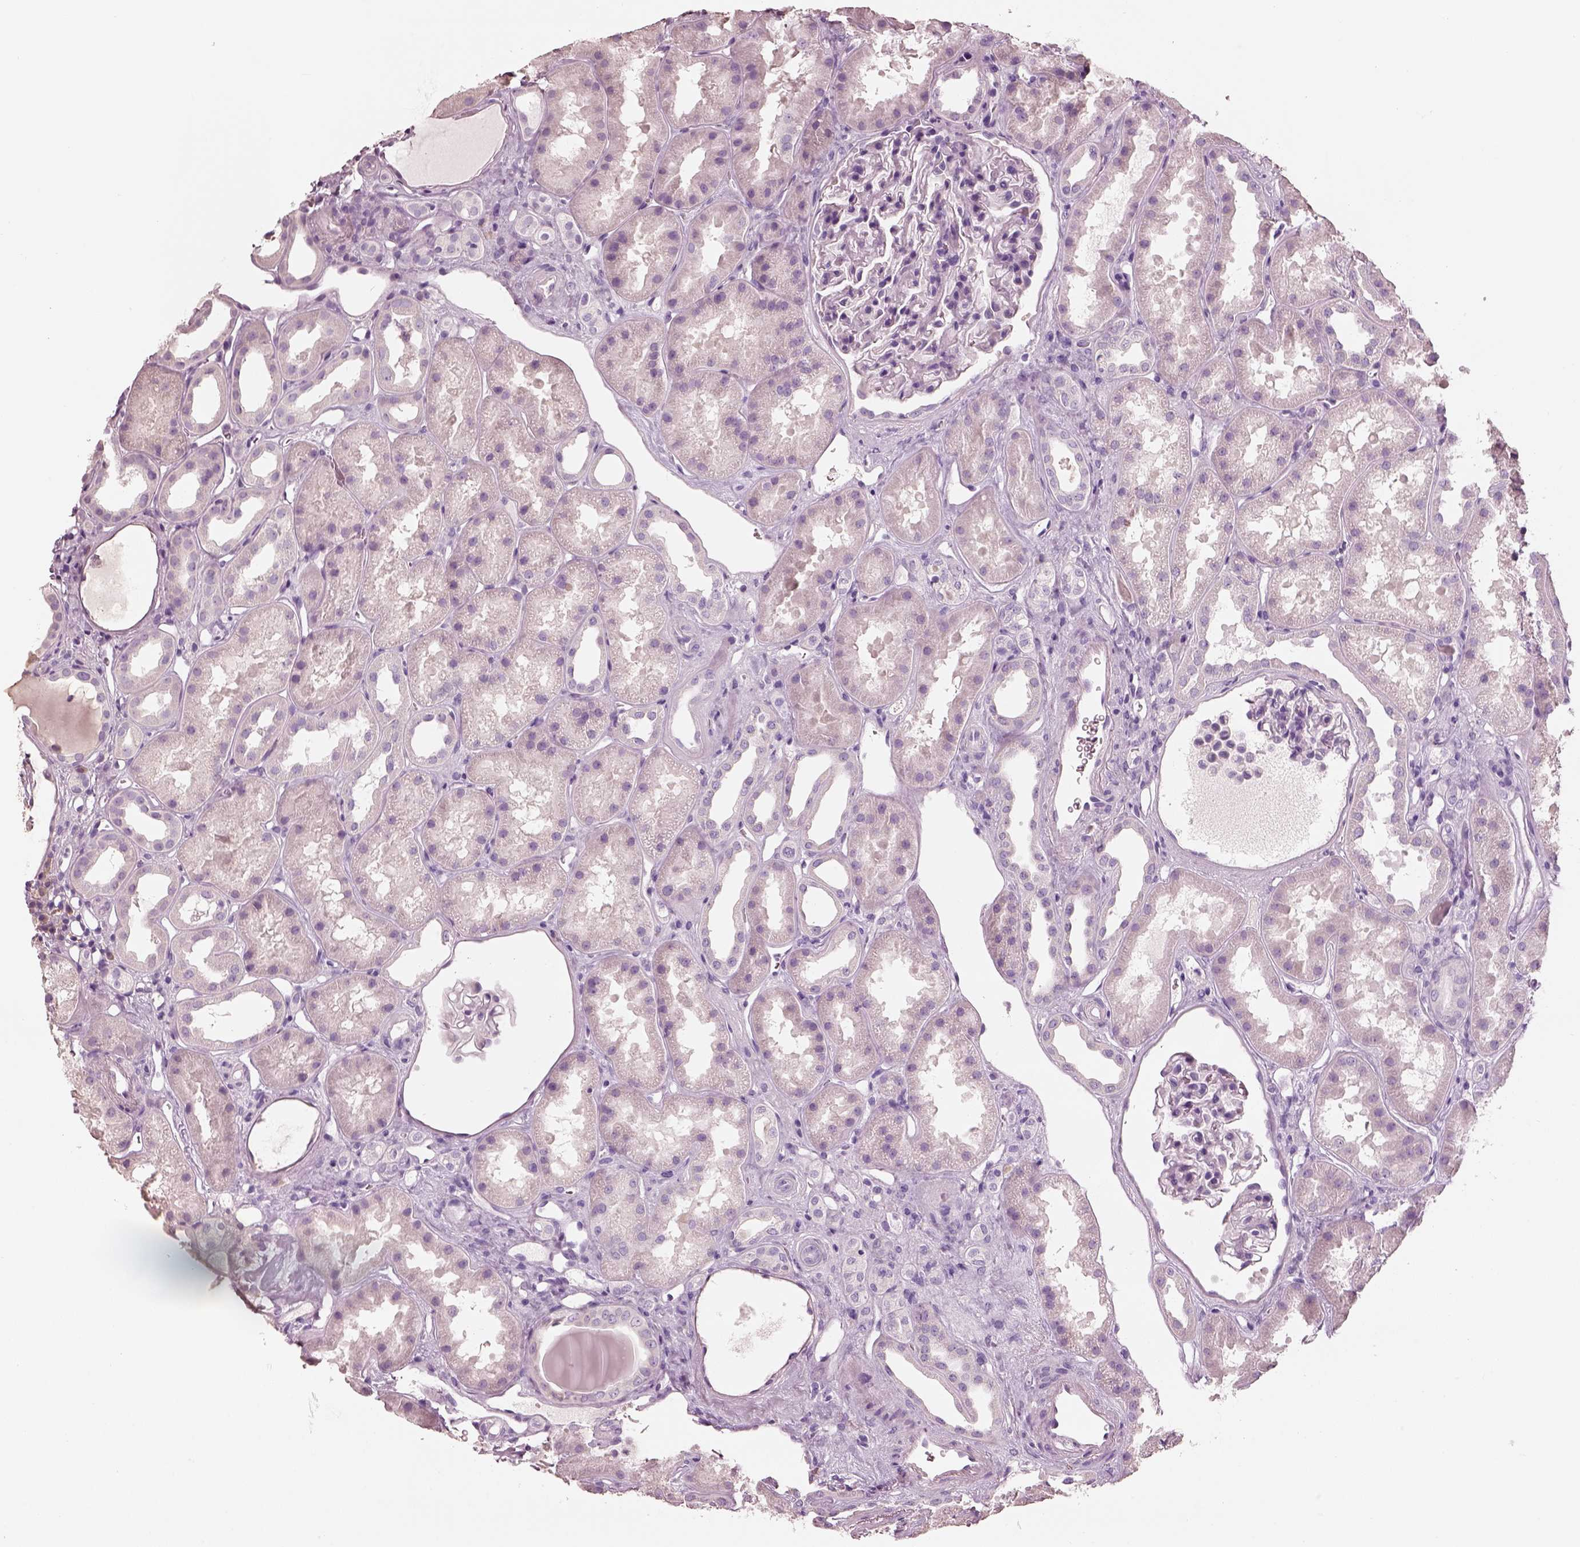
{"staining": {"intensity": "negative", "quantity": "none", "location": "none"}, "tissue": "kidney", "cell_type": "Cells in glomeruli", "image_type": "normal", "snomed": [{"axis": "morphology", "description": "Normal tissue, NOS"}, {"axis": "topography", "description": "Kidney"}], "caption": "Kidney was stained to show a protein in brown. There is no significant staining in cells in glomeruli. The staining was performed using DAB (3,3'-diaminobenzidine) to visualize the protein expression in brown, while the nuclei were stained in blue with hematoxylin (Magnification: 20x).", "gene": "PNOC", "patient": {"sex": "male", "age": 61}}